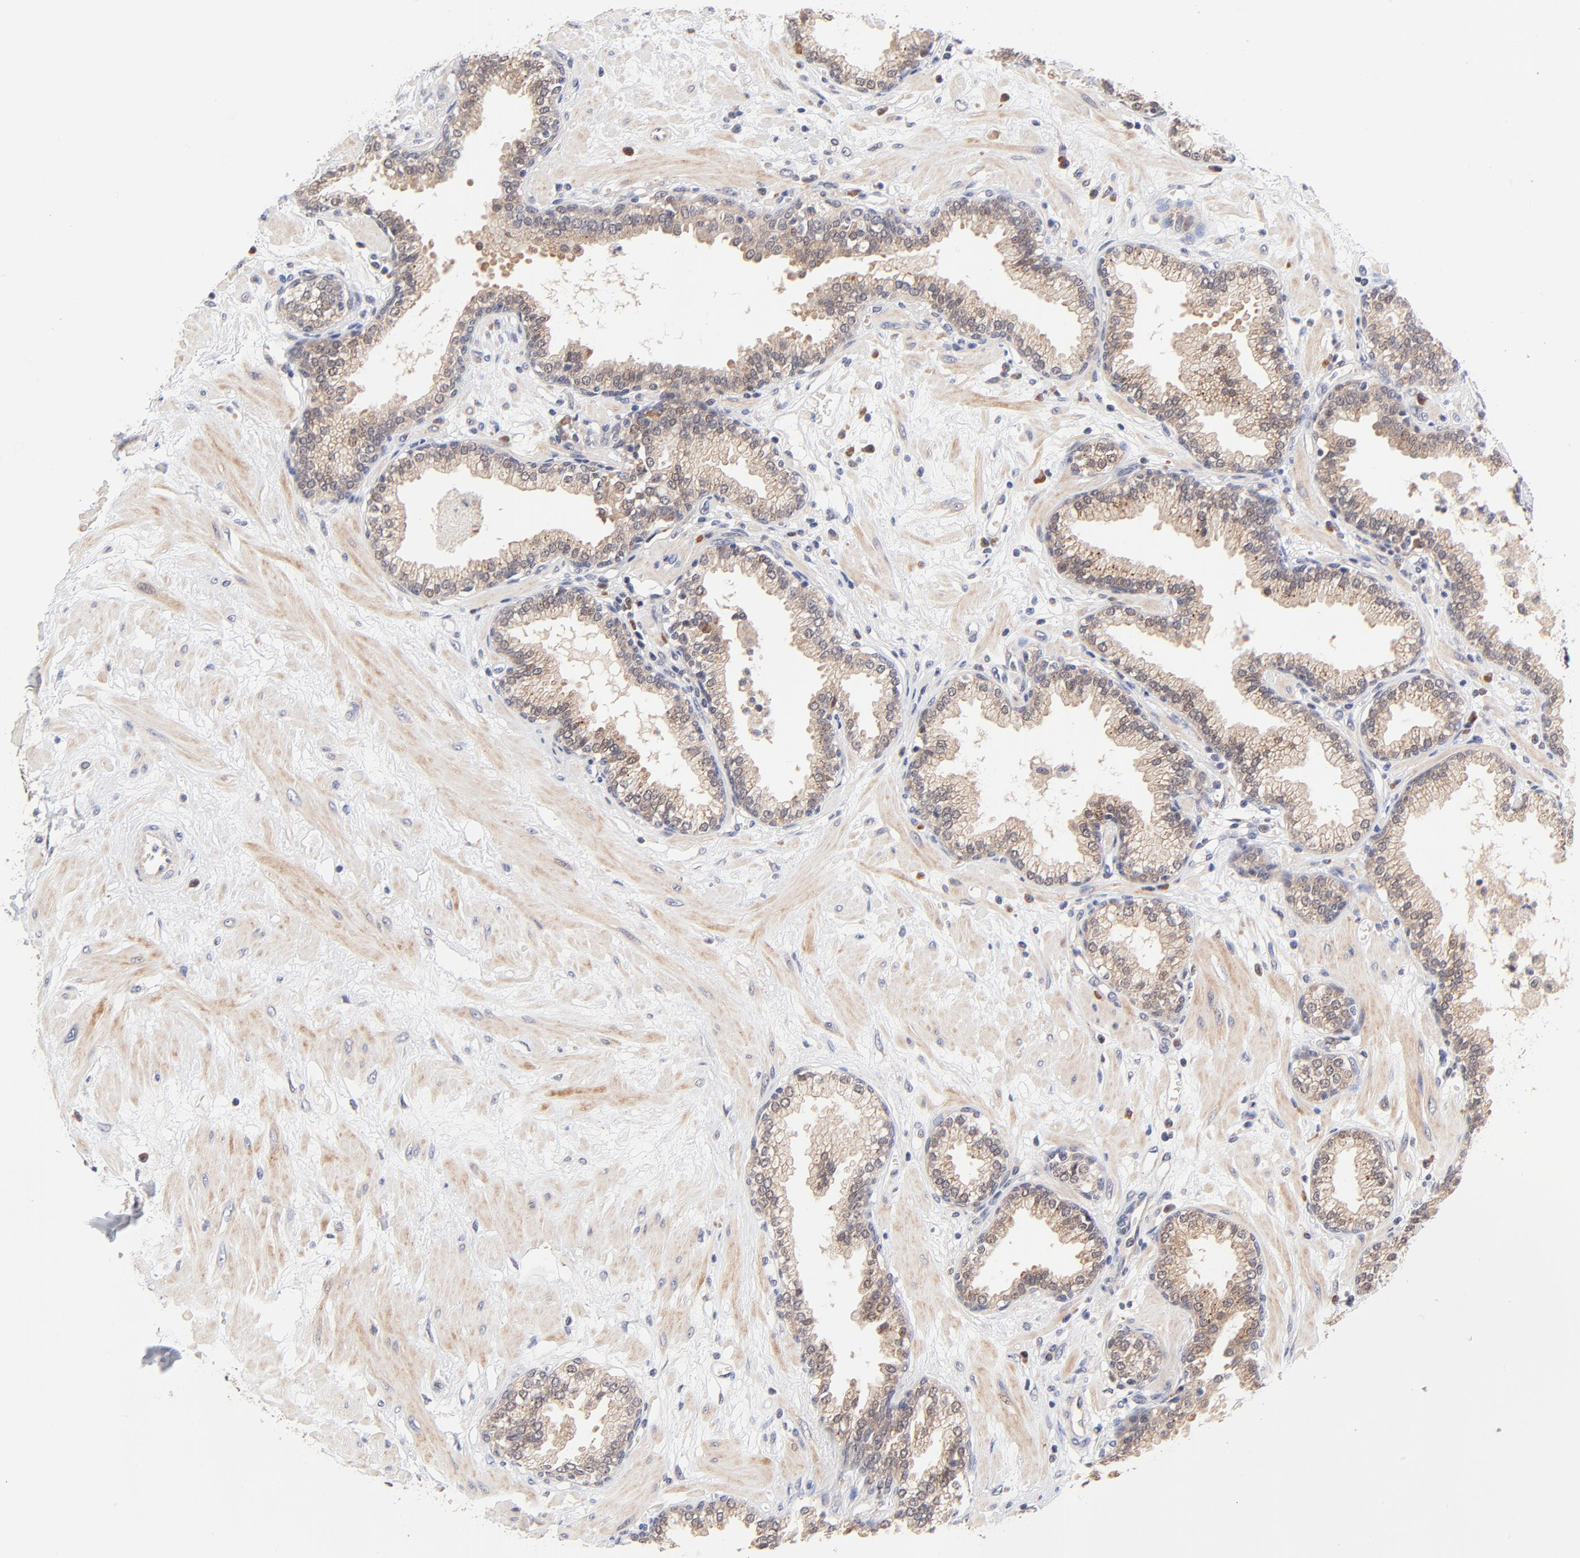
{"staining": {"intensity": "moderate", "quantity": ">75%", "location": "cytoplasmic/membranous,nuclear"}, "tissue": "prostate", "cell_type": "Glandular cells", "image_type": "normal", "snomed": [{"axis": "morphology", "description": "Normal tissue, NOS"}, {"axis": "topography", "description": "Prostate"}], "caption": "Immunohistochemical staining of normal human prostate exhibits moderate cytoplasmic/membranous,nuclear protein positivity in approximately >75% of glandular cells.", "gene": "TXNL1", "patient": {"sex": "male", "age": 64}}